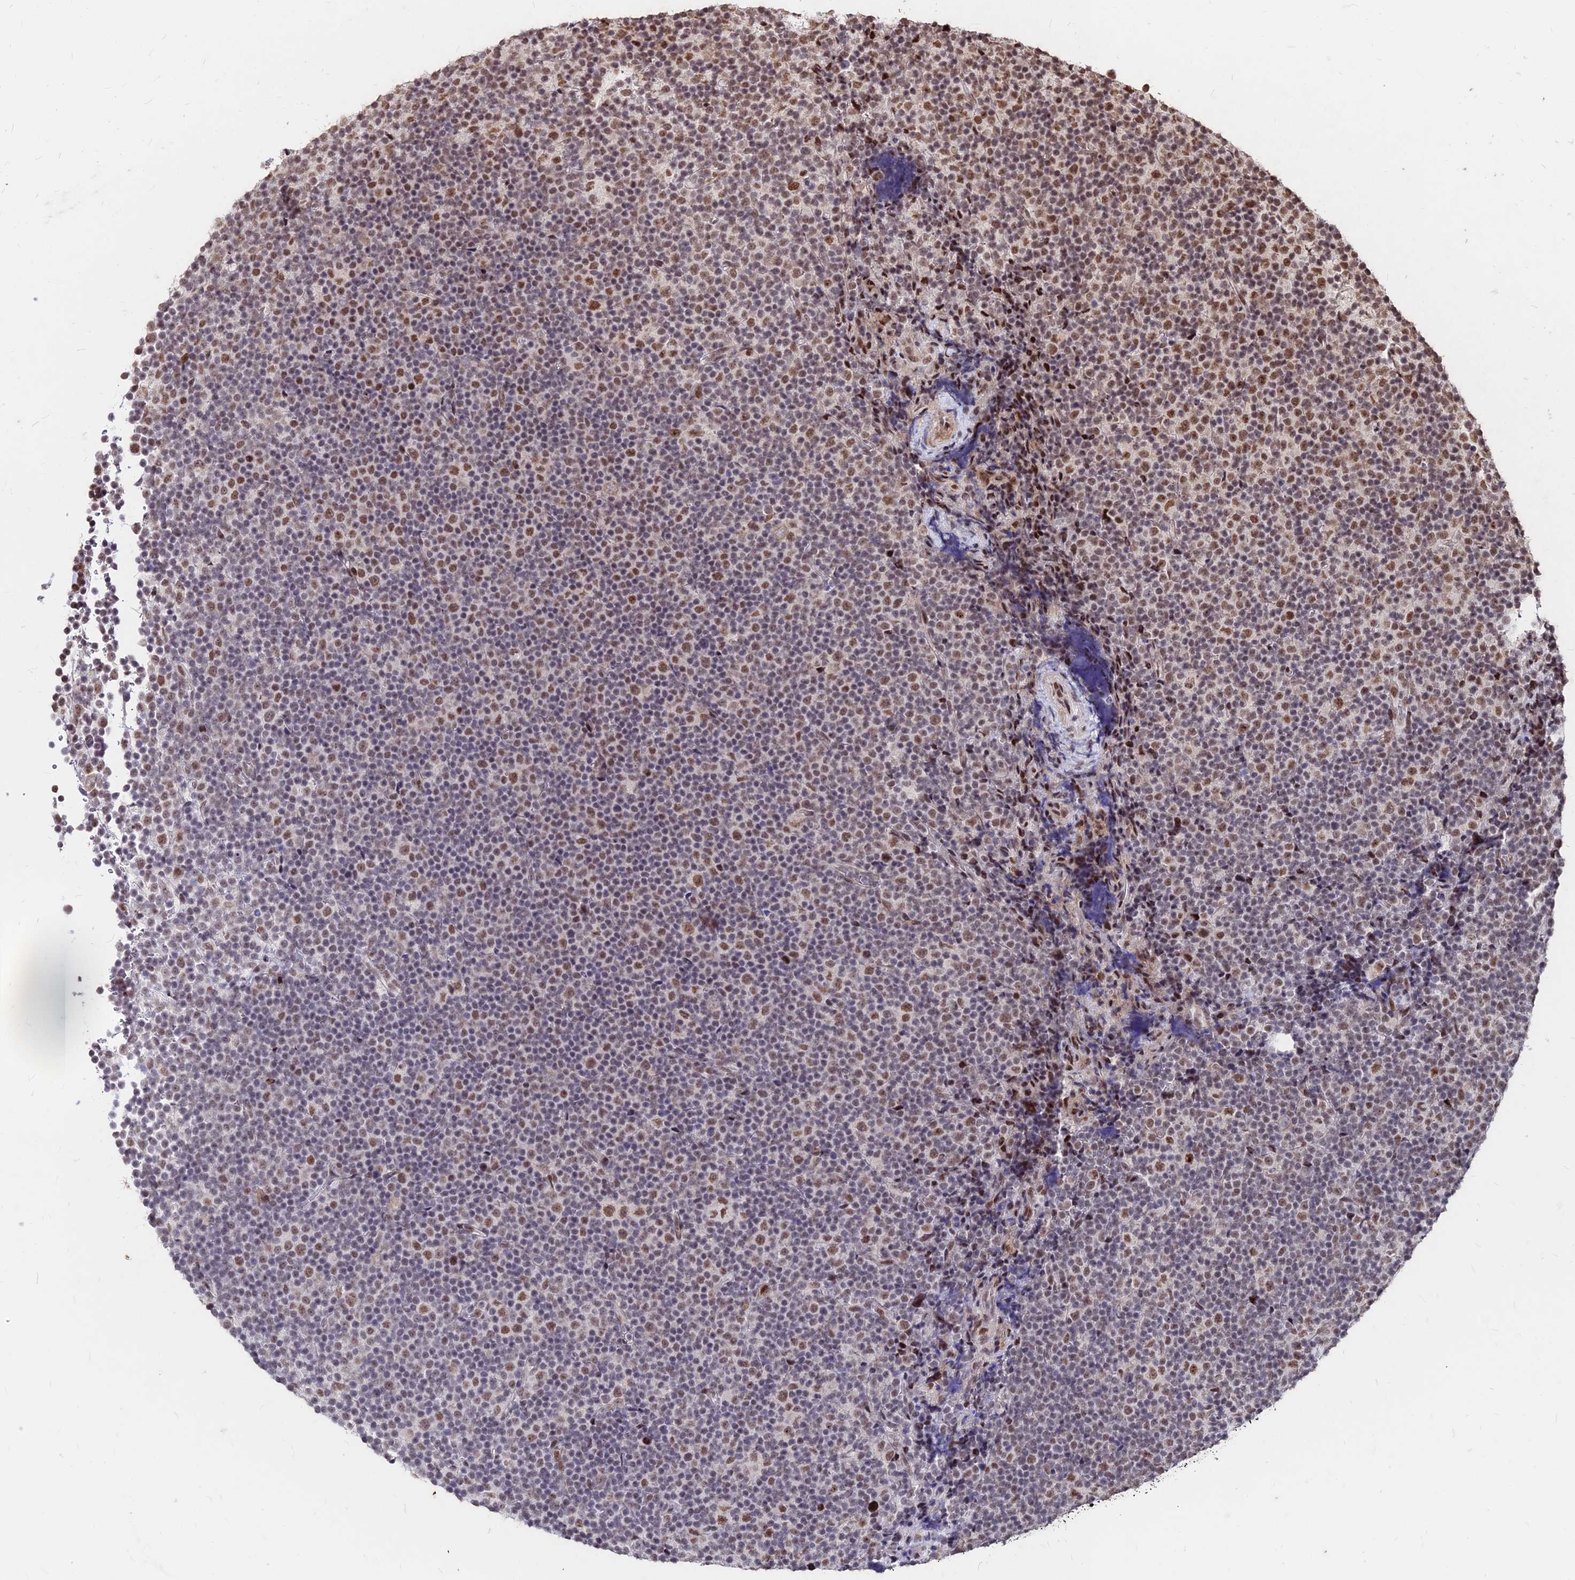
{"staining": {"intensity": "moderate", "quantity": "25%-75%", "location": "nuclear"}, "tissue": "lymphoma", "cell_type": "Tumor cells", "image_type": "cancer", "snomed": [{"axis": "morphology", "description": "Malignant lymphoma, non-Hodgkin's type, Low grade"}, {"axis": "topography", "description": "Lymph node"}], "caption": "A medium amount of moderate nuclear expression is appreciated in about 25%-75% of tumor cells in lymphoma tissue.", "gene": "ZBED4", "patient": {"sex": "female", "age": 67}}